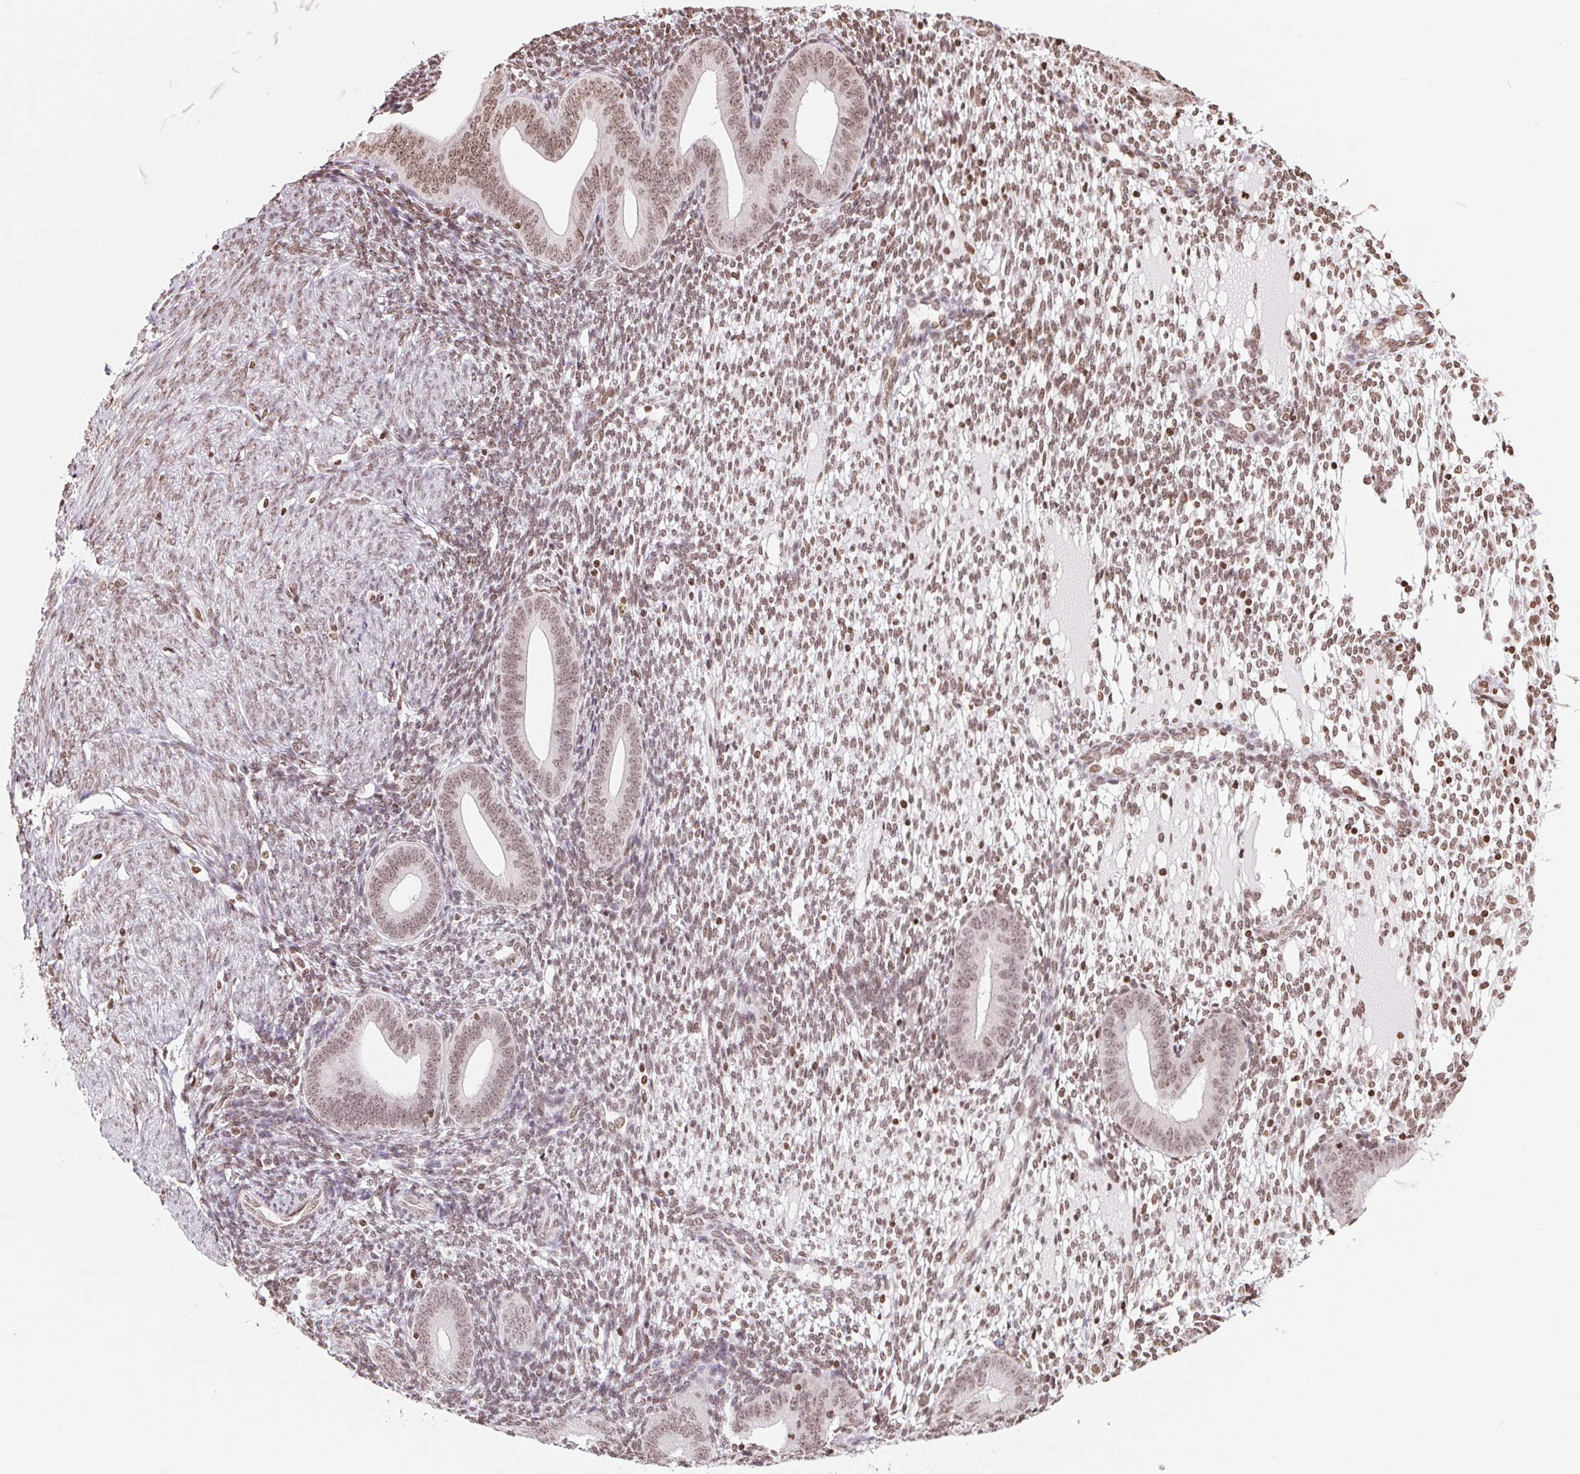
{"staining": {"intensity": "weak", "quantity": ">75%", "location": "nuclear"}, "tissue": "endometrium", "cell_type": "Cells in endometrial stroma", "image_type": "normal", "snomed": [{"axis": "morphology", "description": "Normal tissue, NOS"}, {"axis": "topography", "description": "Endometrium"}], "caption": "Immunohistochemical staining of normal endometrium shows low levels of weak nuclear positivity in approximately >75% of cells in endometrial stroma. Ihc stains the protein of interest in brown and the nuclei are stained blue.", "gene": "SMIM12", "patient": {"sex": "female", "age": 40}}